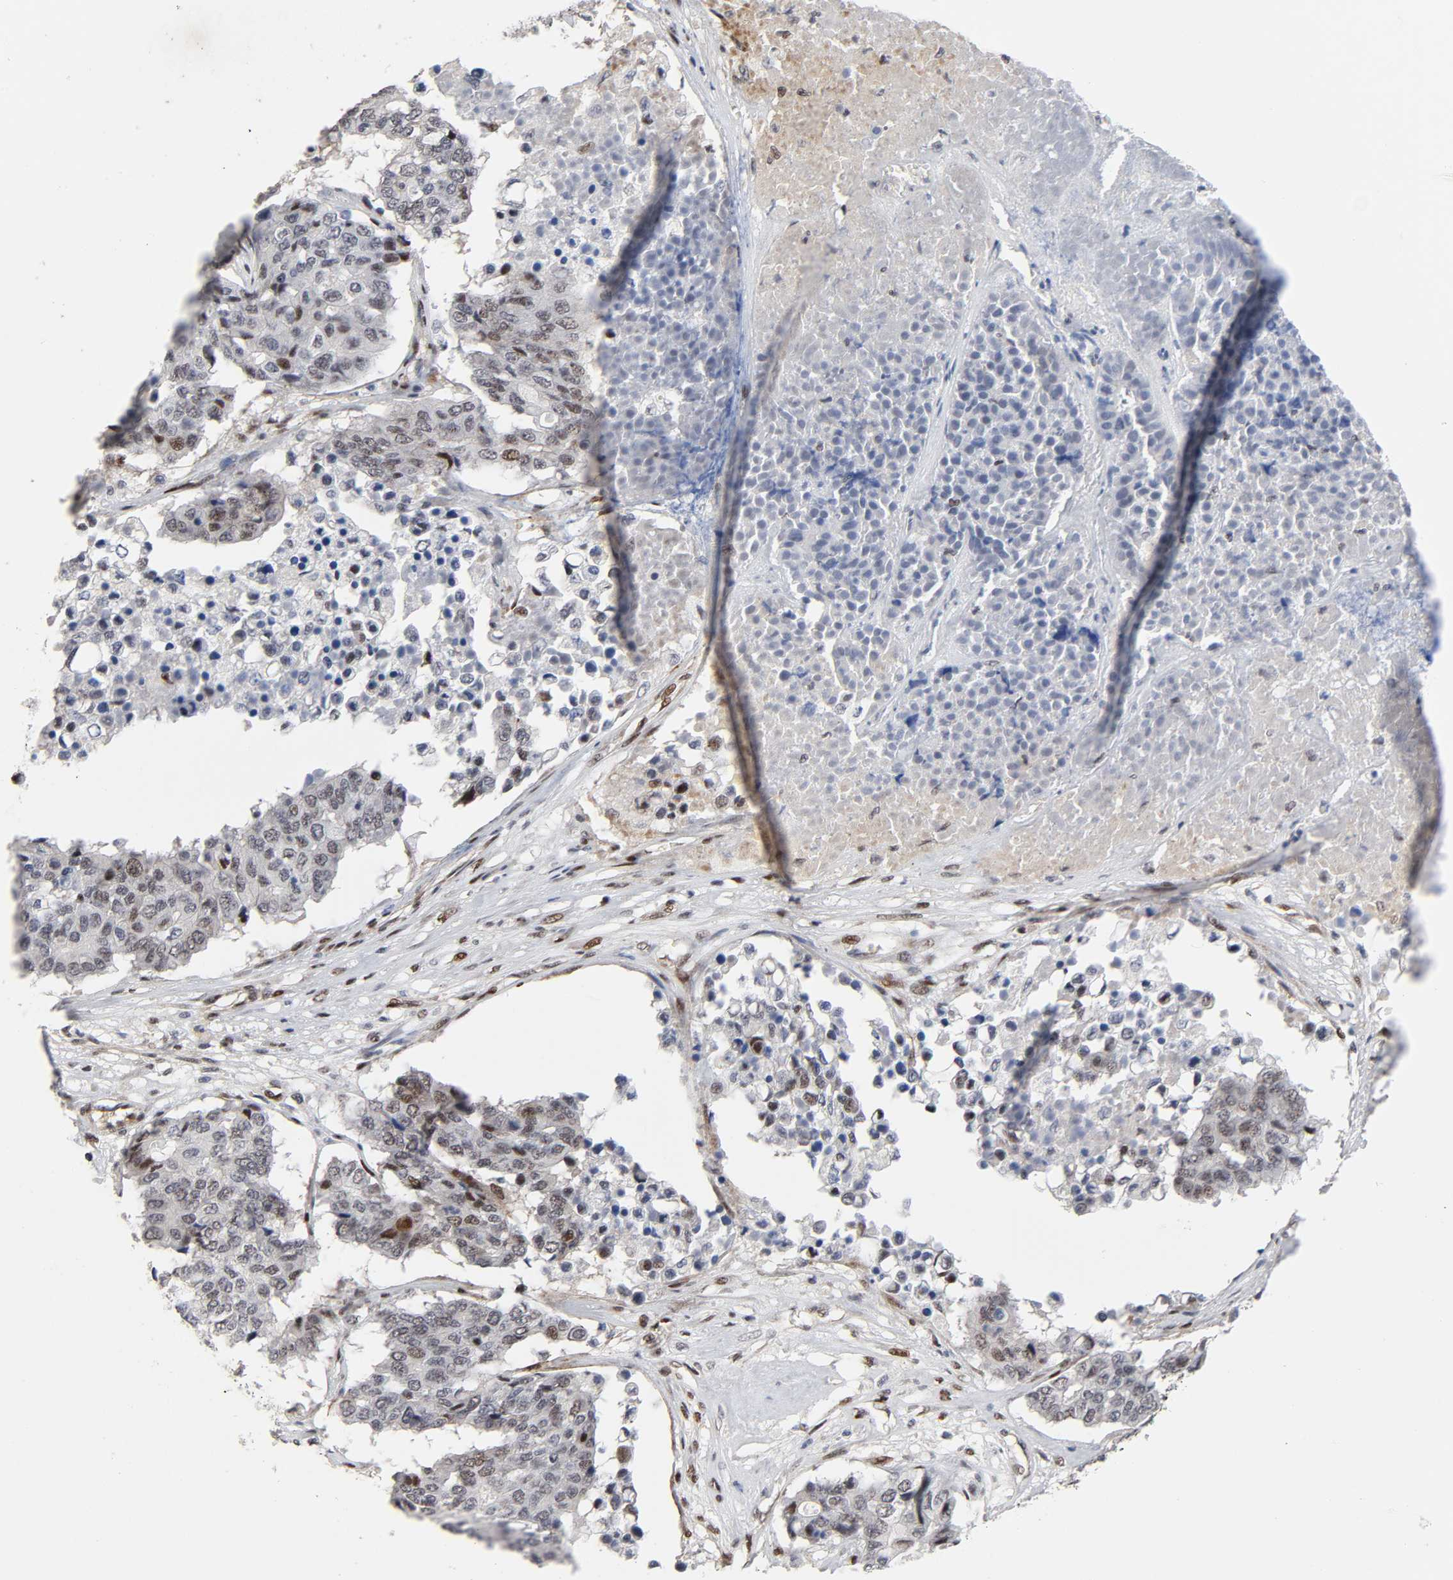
{"staining": {"intensity": "weak", "quantity": "25%-75%", "location": "nuclear"}, "tissue": "pancreatic cancer", "cell_type": "Tumor cells", "image_type": "cancer", "snomed": [{"axis": "morphology", "description": "Adenocarcinoma, NOS"}, {"axis": "topography", "description": "Pancreas"}], "caption": "IHC photomicrograph of neoplastic tissue: pancreatic cancer stained using immunohistochemistry (IHC) displays low levels of weak protein expression localized specifically in the nuclear of tumor cells, appearing as a nuclear brown color.", "gene": "STK38", "patient": {"sex": "male", "age": 50}}